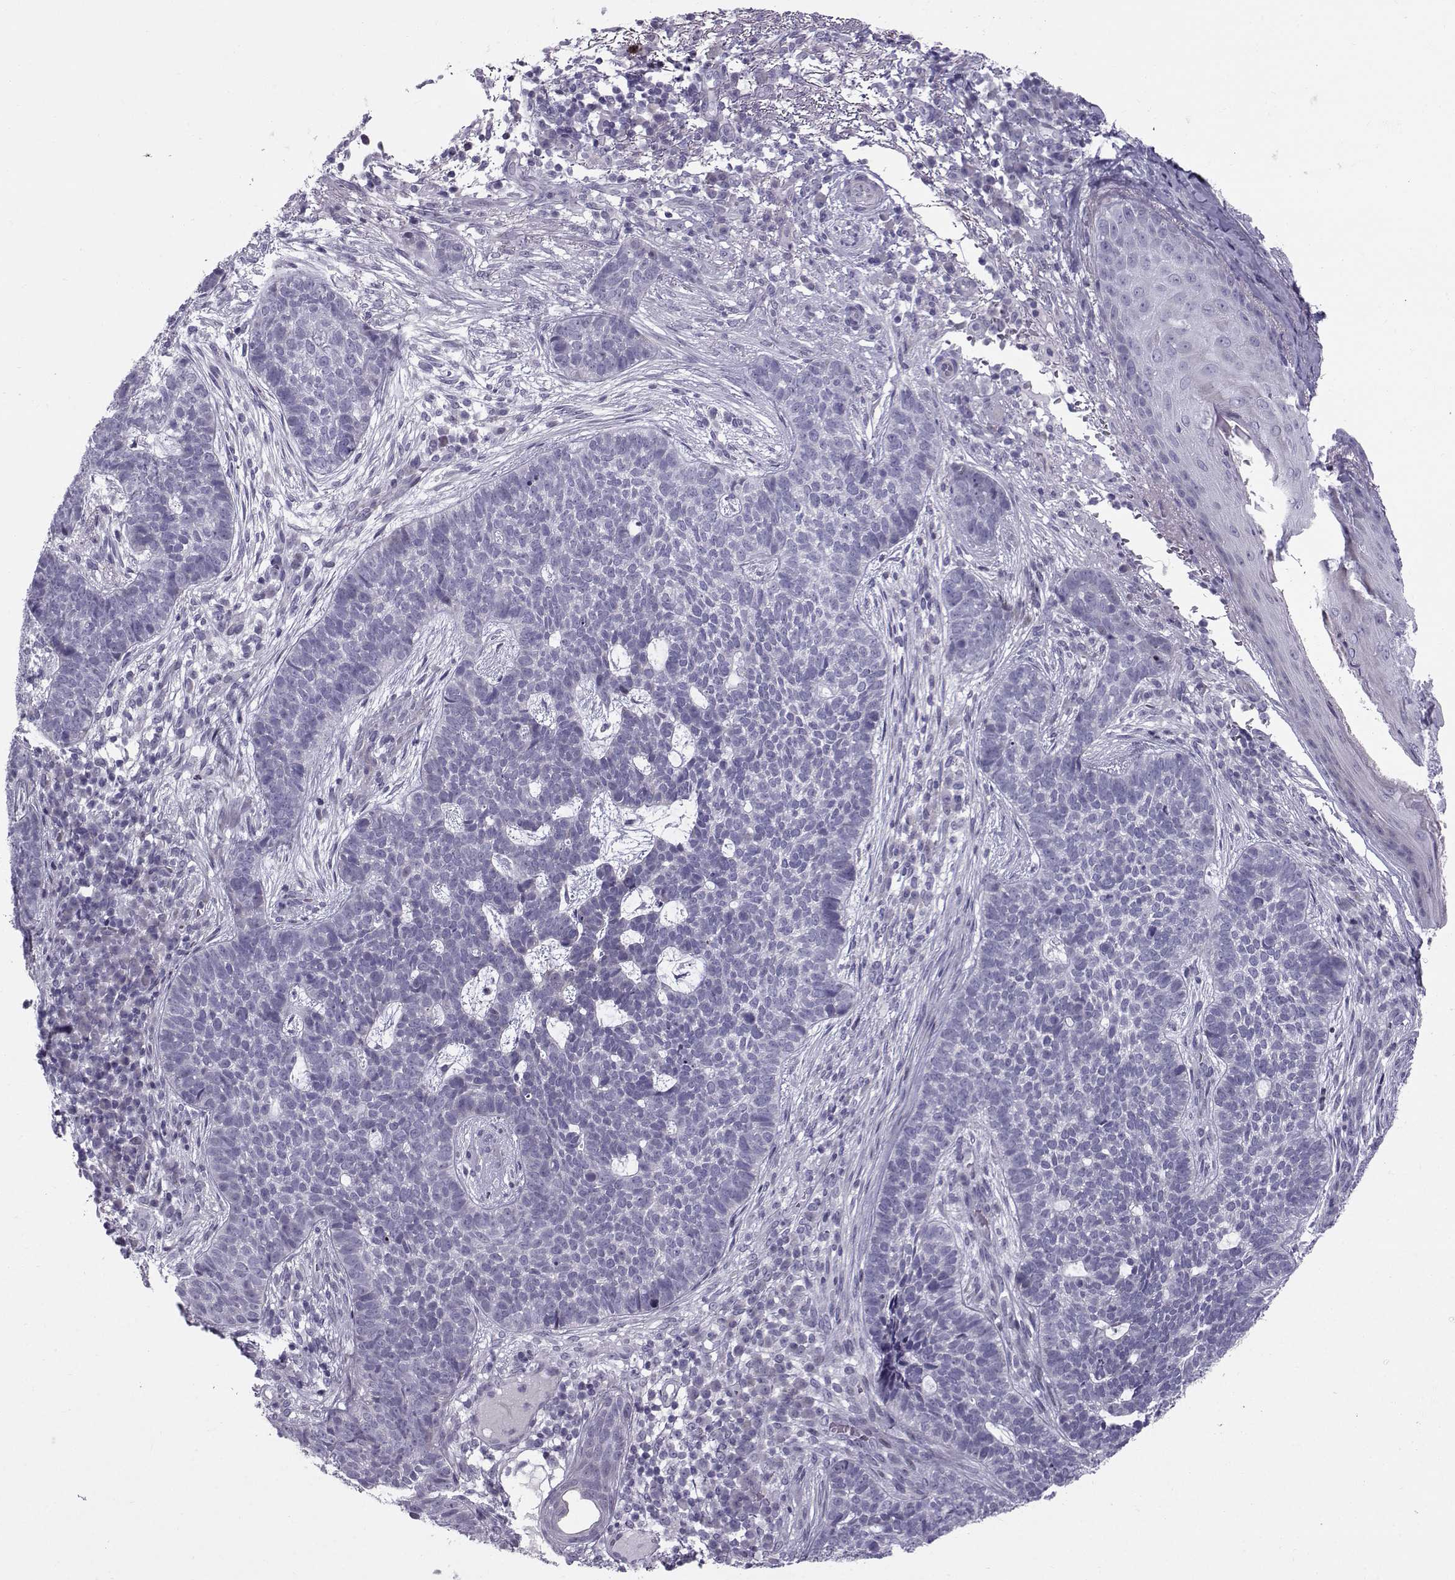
{"staining": {"intensity": "negative", "quantity": "none", "location": "none"}, "tissue": "skin cancer", "cell_type": "Tumor cells", "image_type": "cancer", "snomed": [{"axis": "morphology", "description": "Basal cell carcinoma"}, {"axis": "topography", "description": "Skin"}], "caption": "IHC image of neoplastic tissue: skin cancer stained with DAB (3,3'-diaminobenzidine) demonstrates no significant protein staining in tumor cells.", "gene": "DMRT3", "patient": {"sex": "female", "age": 69}}